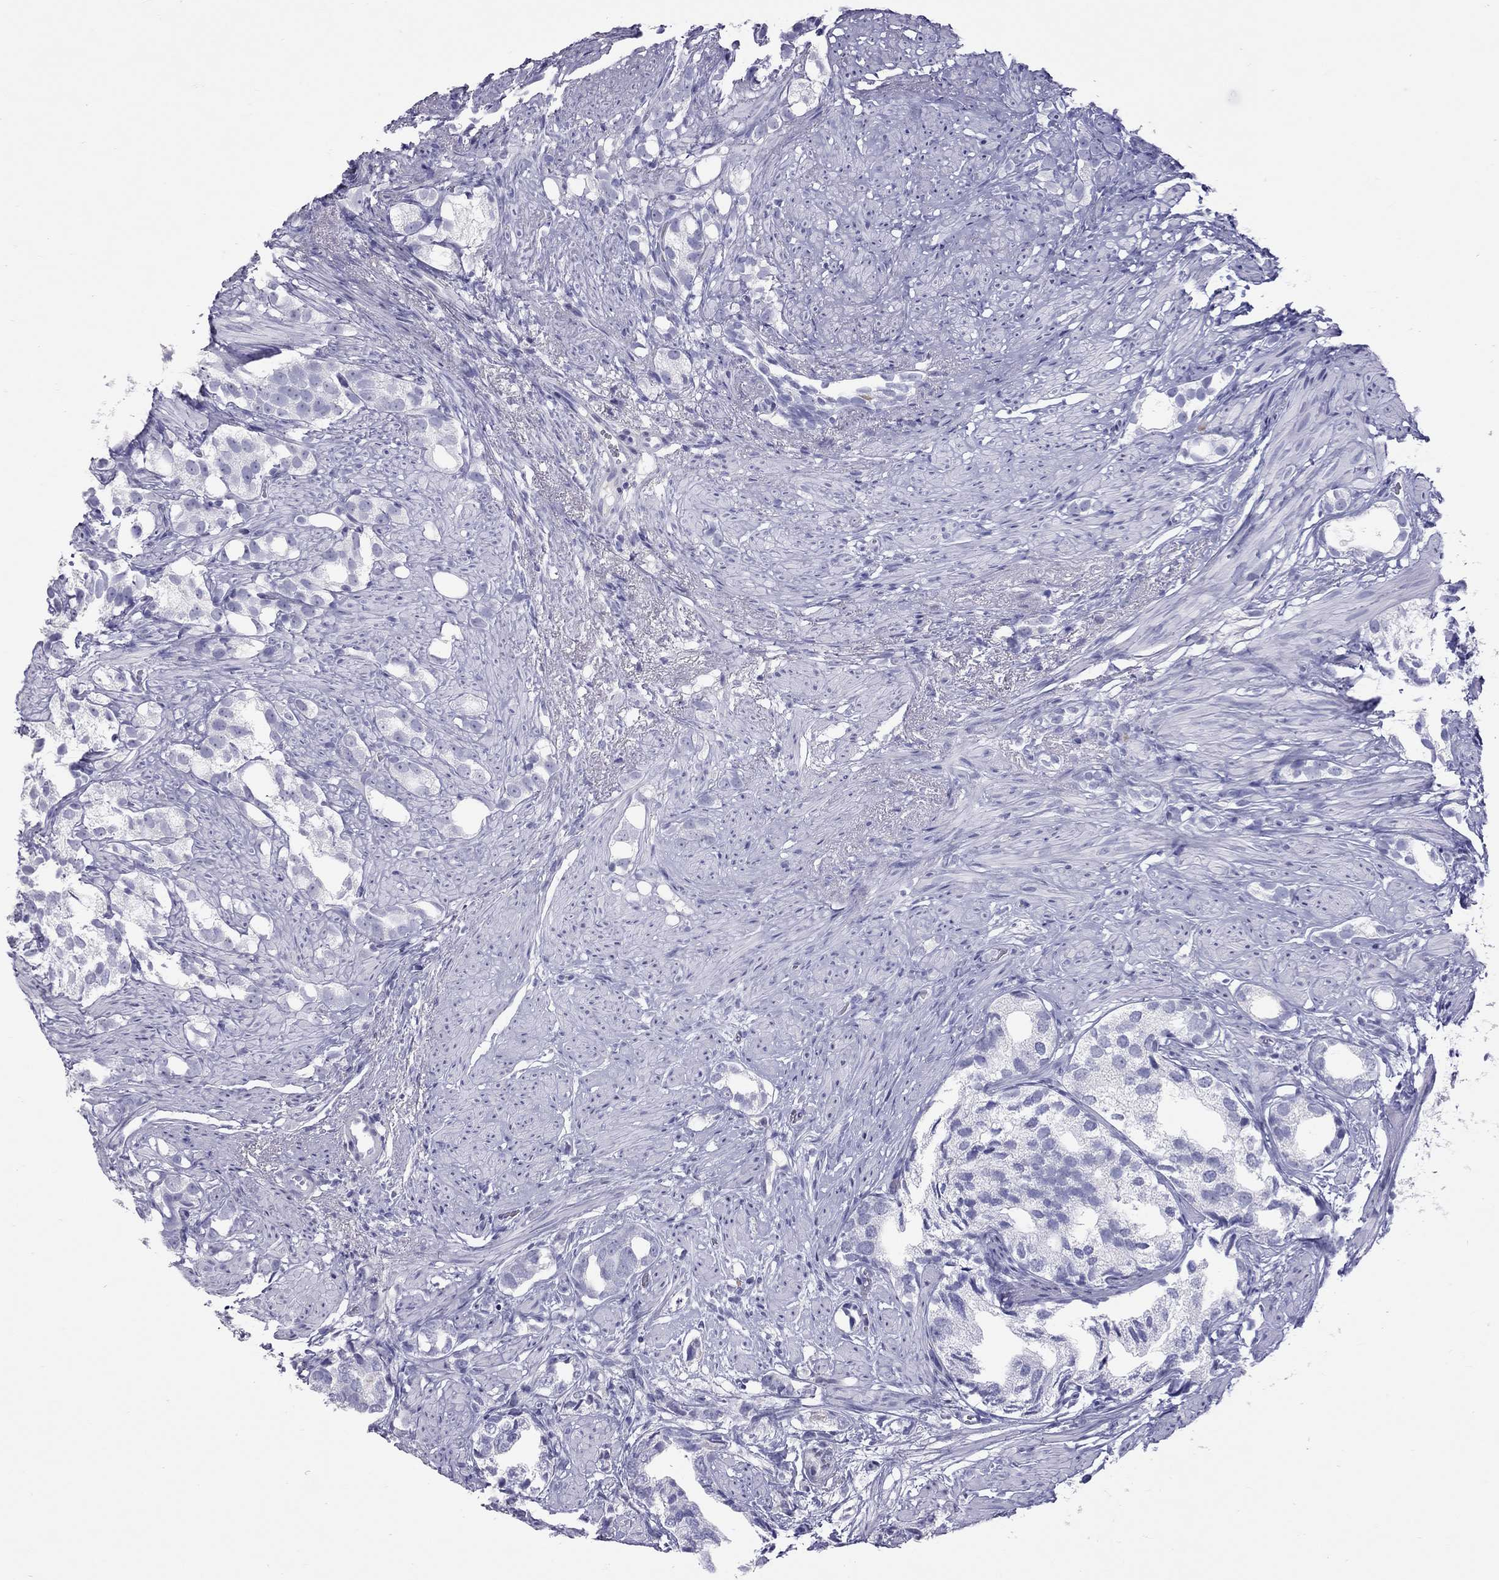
{"staining": {"intensity": "negative", "quantity": "none", "location": "none"}, "tissue": "prostate cancer", "cell_type": "Tumor cells", "image_type": "cancer", "snomed": [{"axis": "morphology", "description": "Adenocarcinoma, High grade"}, {"axis": "topography", "description": "Prostate"}], "caption": "This is an immunohistochemistry micrograph of prostate cancer (adenocarcinoma (high-grade)). There is no staining in tumor cells.", "gene": "STAG3", "patient": {"sex": "male", "age": 82}}